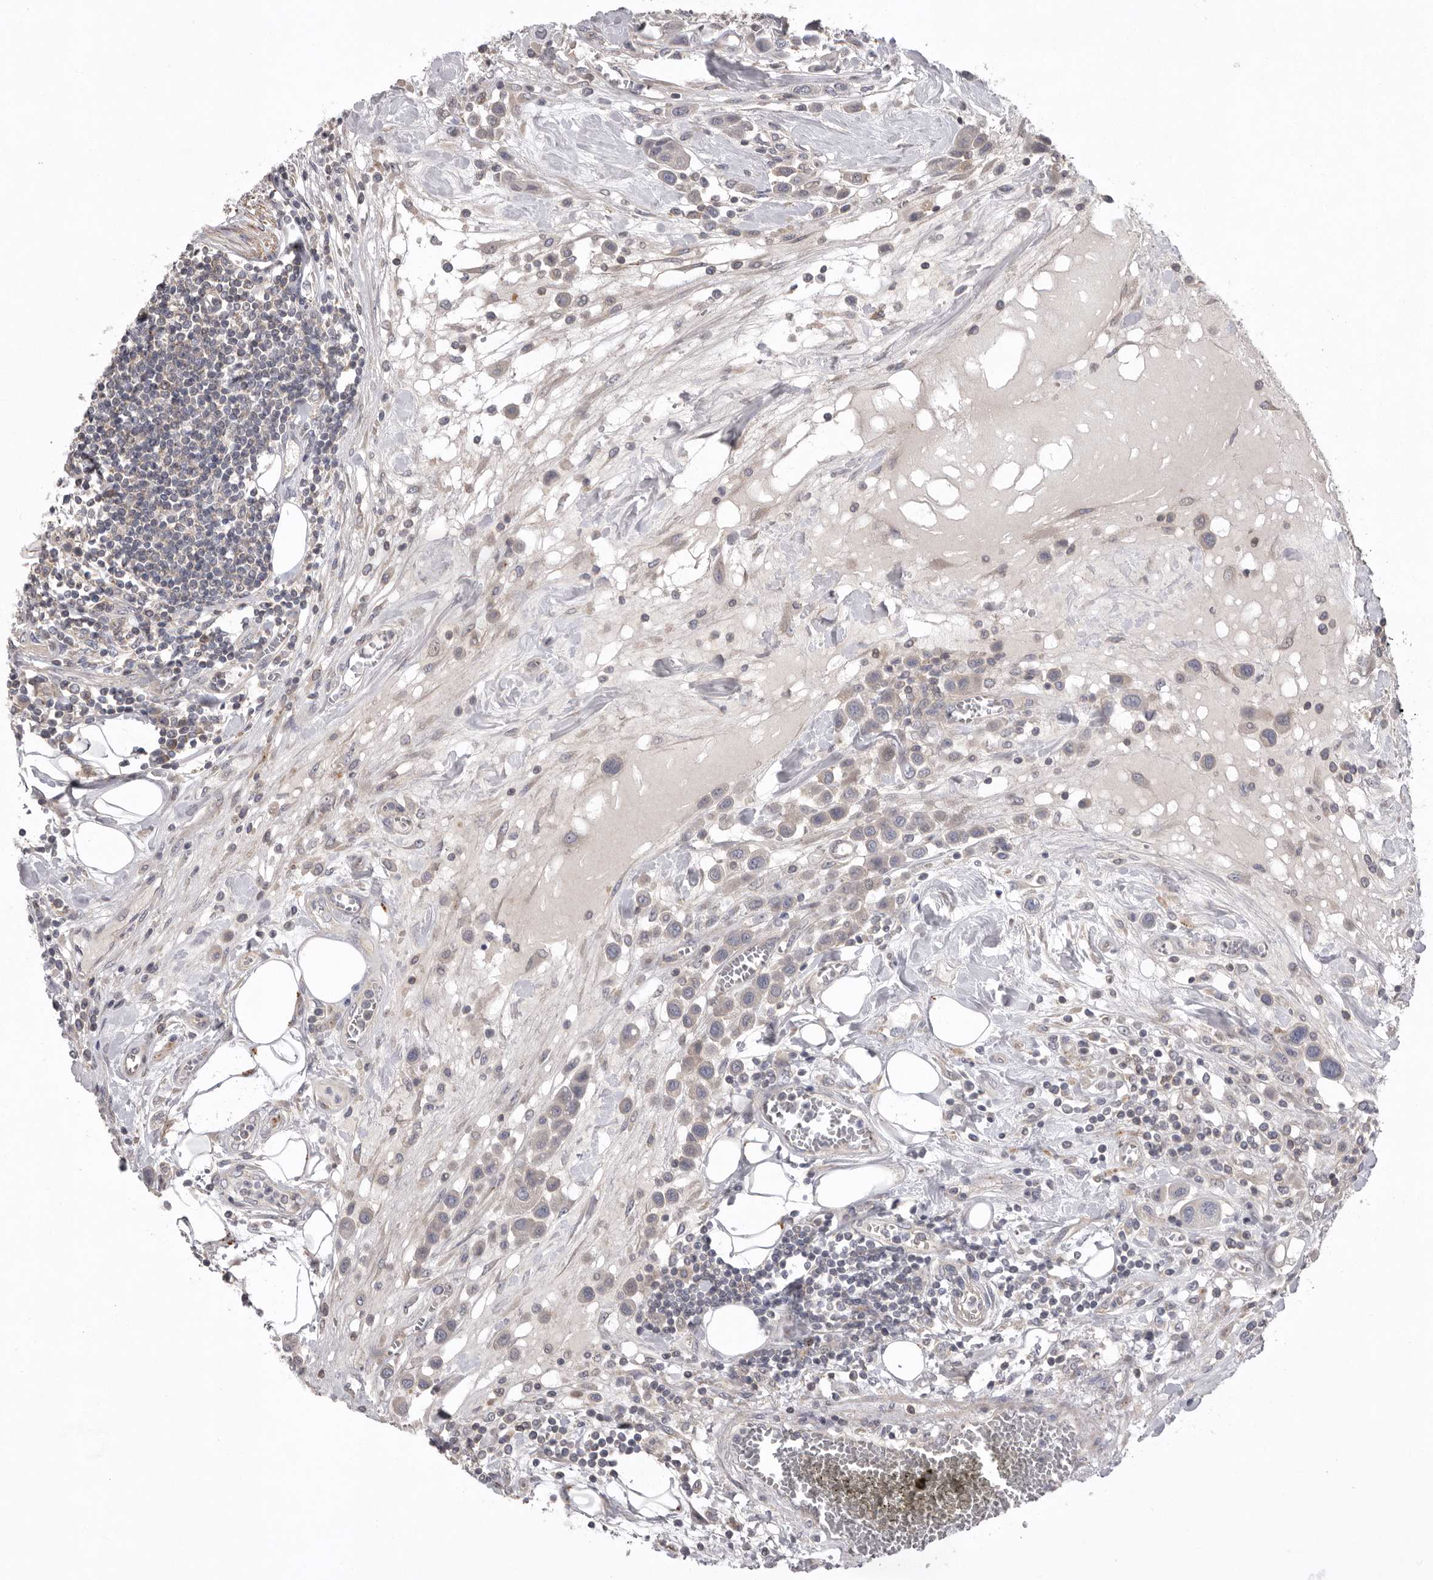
{"staining": {"intensity": "negative", "quantity": "none", "location": "none"}, "tissue": "urothelial cancer", "cell_type": "Tumor cells", "image_type": "cancer", "snomed": [{"axis": "morphology", "description": "Urothelial carcinoma, High grade"}, {"axis": "topography", "description": "Urinary bladder"}], "caption": "Immunohistochemistry of human urothelial cancer shows no expression in tumor cells.", "gene": "WDR47", "patient": {"sex": "male", "age": 50}}